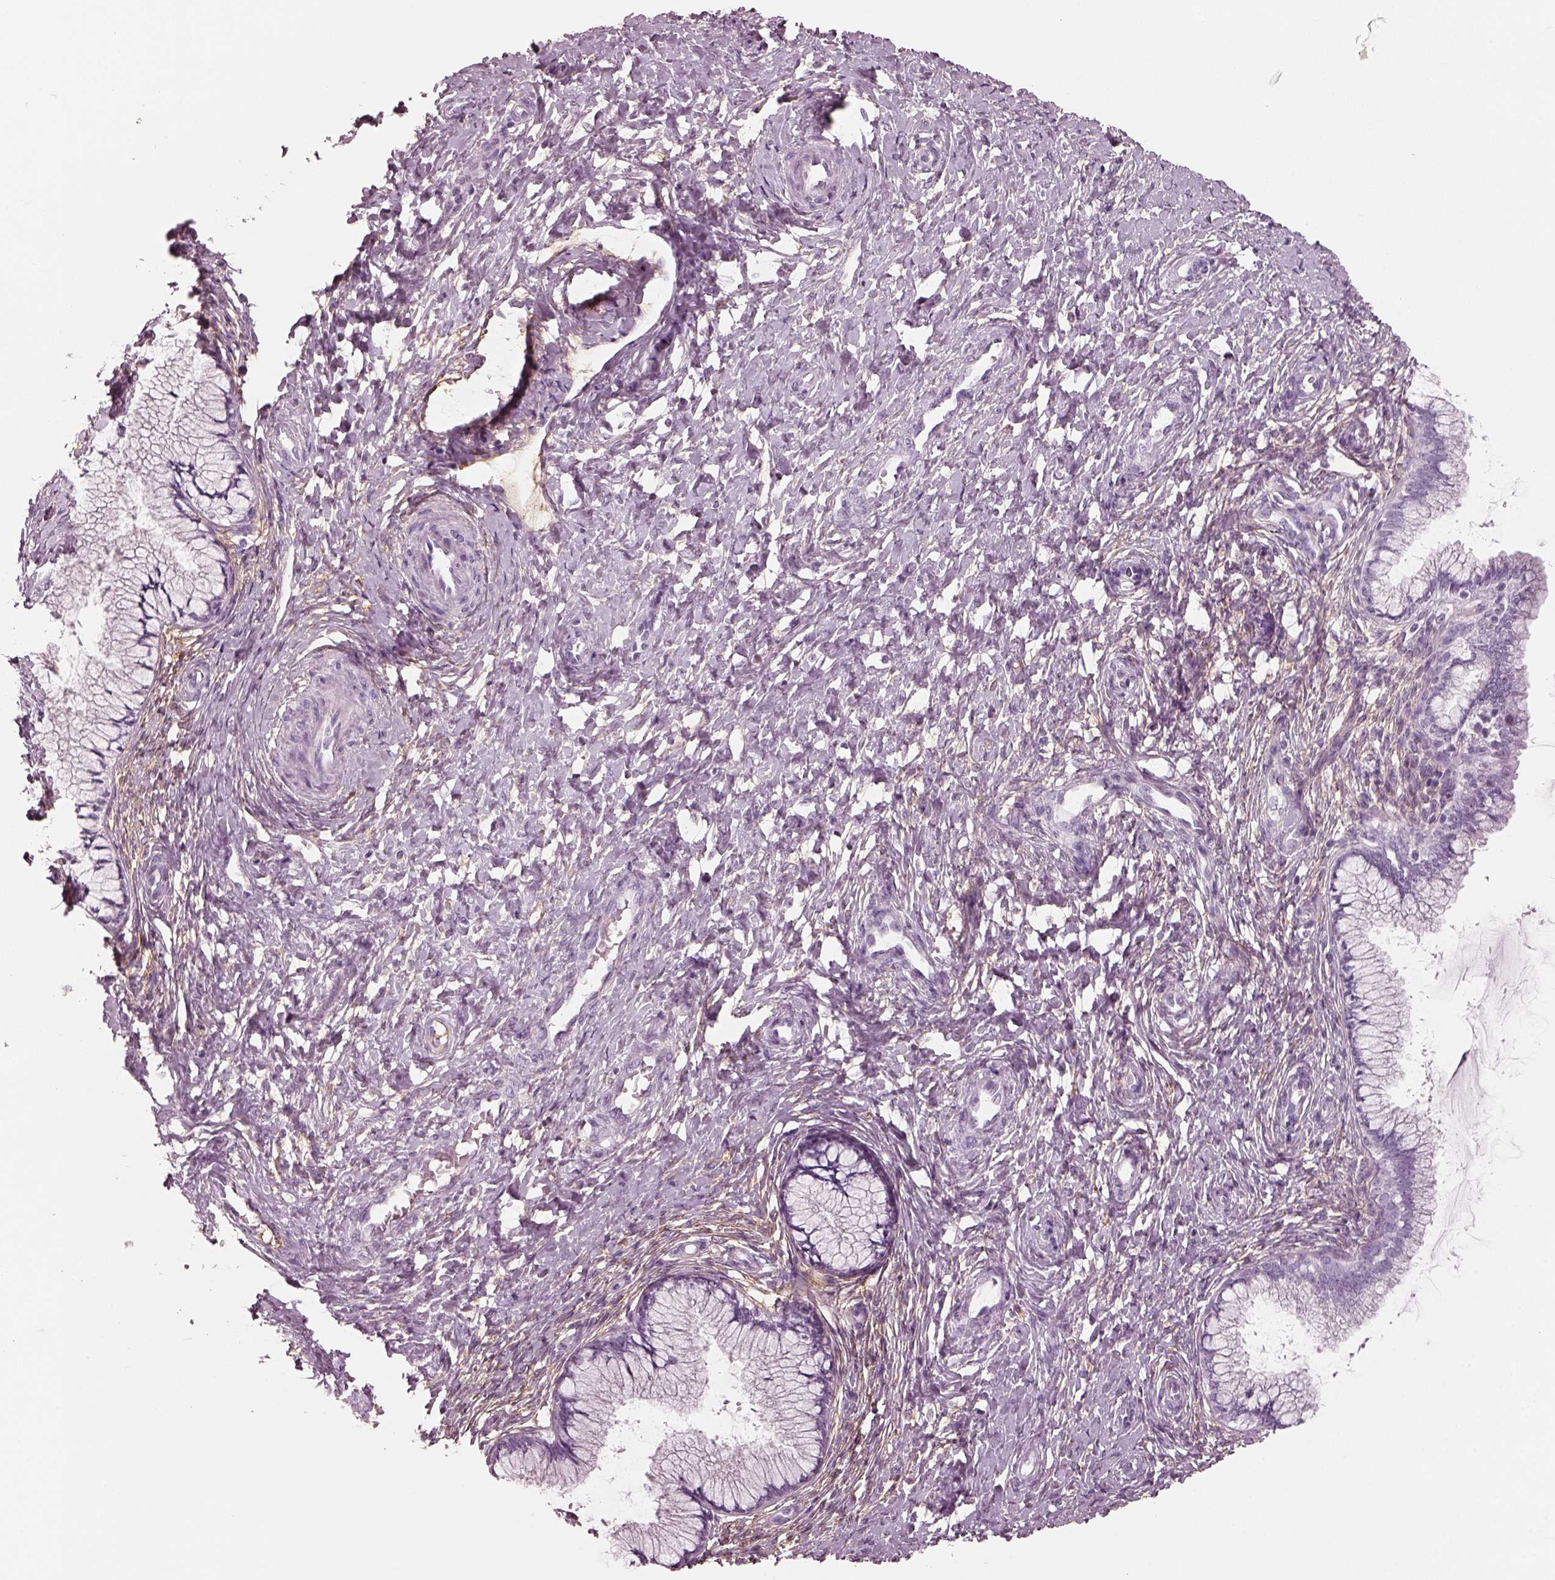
{"staining": {"intensity": "negative", "quantity": "none", "location": "none"}, "tissue": "cervix", "cell_type": "Glandular cells", "image_type": "normal", "snomed": [{"axis": "morphology", "description": "Normal tissue, NOS"}, {"axis": "topography", "description": "Cervix"}], "caption": "DAB (3,3'-diaminobenzidine) immunohistochemical staining of normal cervix shows no significant positivity in glandular cells.", "gene": "TRIM69", "patient": {"sex": "female", "age": 37}}